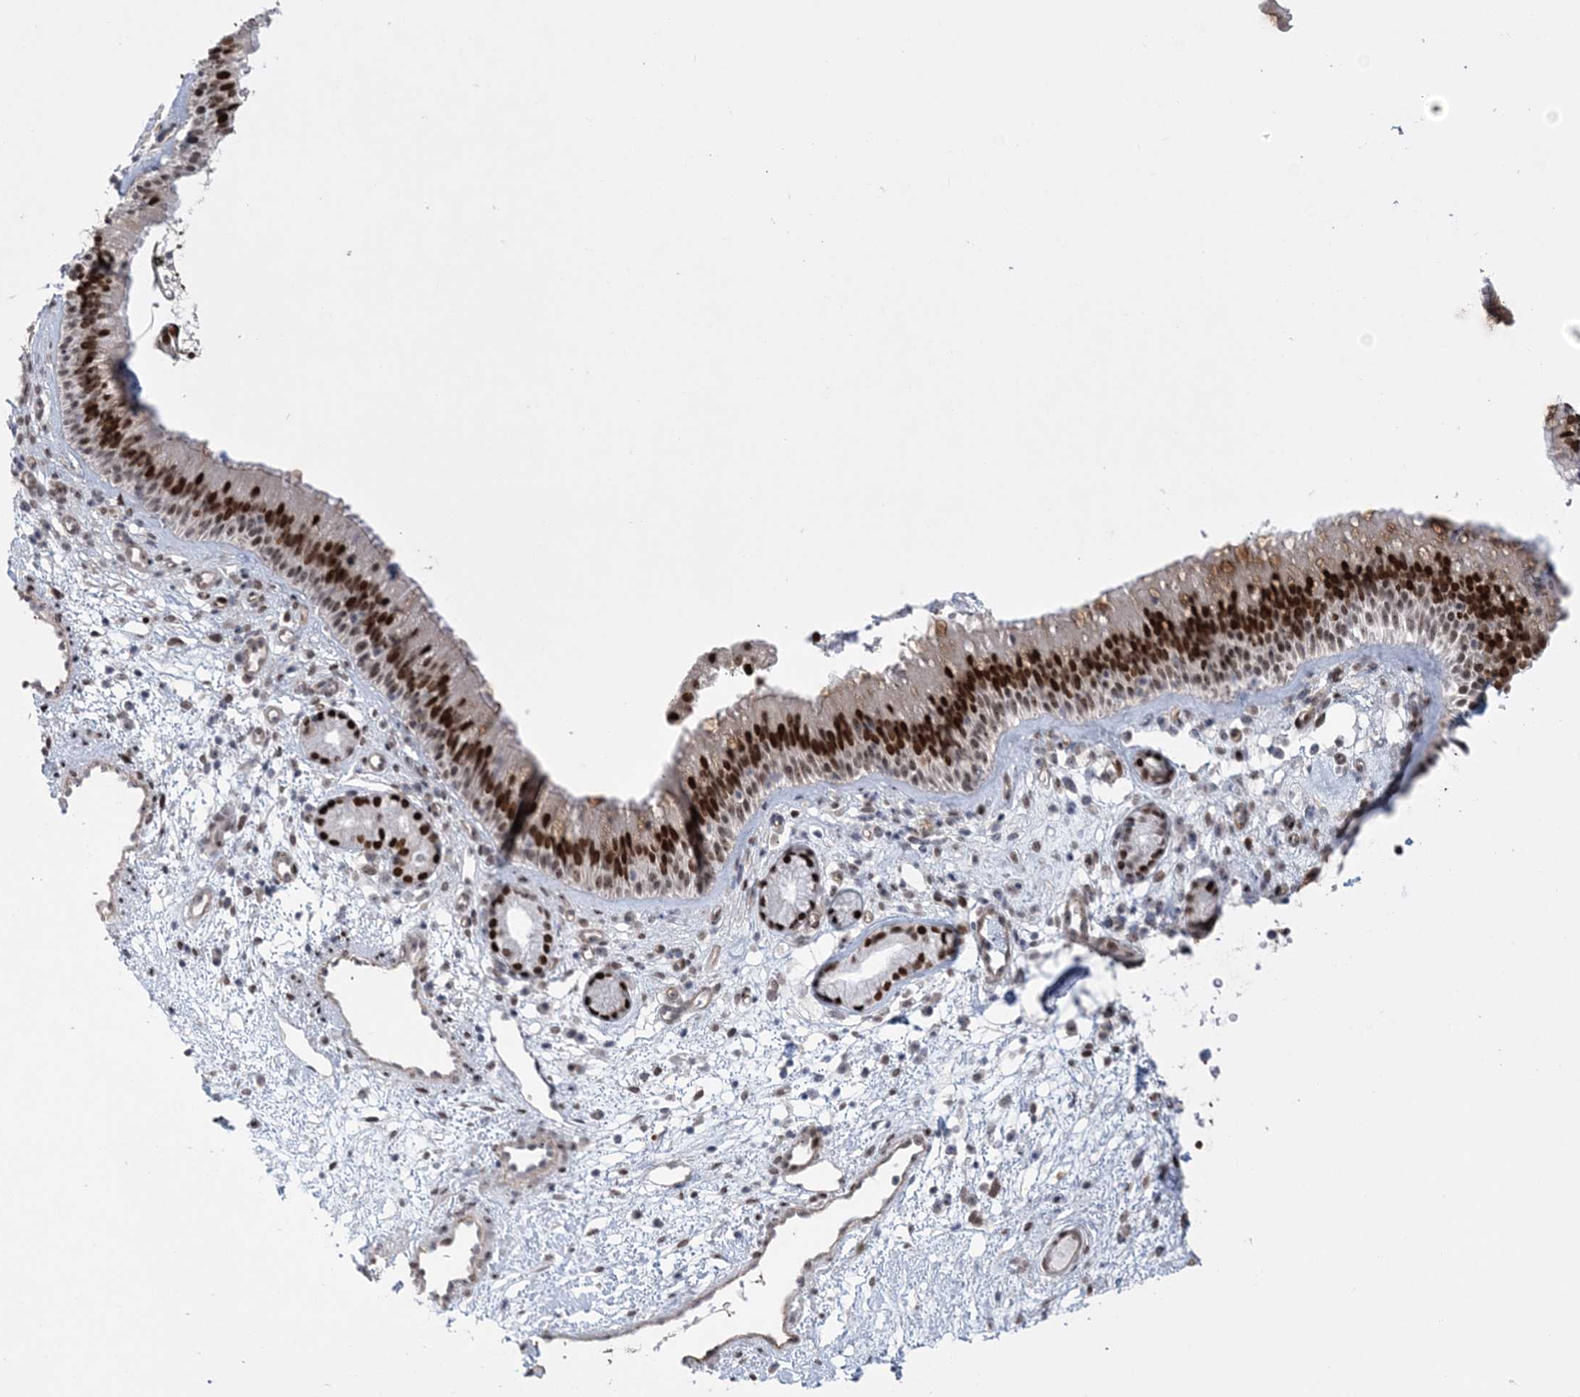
{"staining": {"intensity": "strong", "quantity": ">75%", "location": "cytoplasmic/membranous,nuclear"}, "tissue": "nasopharynx", "cell_type": "Respiratory epithelial cells", "image_type": "normal", "snomed": [{"axis": "morphology", "description": "Normal tissue, NOS"}, {"axis": "morphology", "description": "Inflammation, NOS"}, {"axis": "morphology", "description": "Malignant melanoma, Metastatic site"}, {"axis": "topography", "description": "Nasopharynx"}], "caption": "A high-resolution micrograph shows IHC staining of unremarkable nasopharynx, which displays strong cytoplasmic/membranous,nuclear staining in approximately >75% of respiratory epithelial cells. Immunohistochemistry (ihc) stains the protein in brown and the nuclei are stained blue.", "gene": "HOMEZ", "patient": {"sex": "male", "age": 70}}